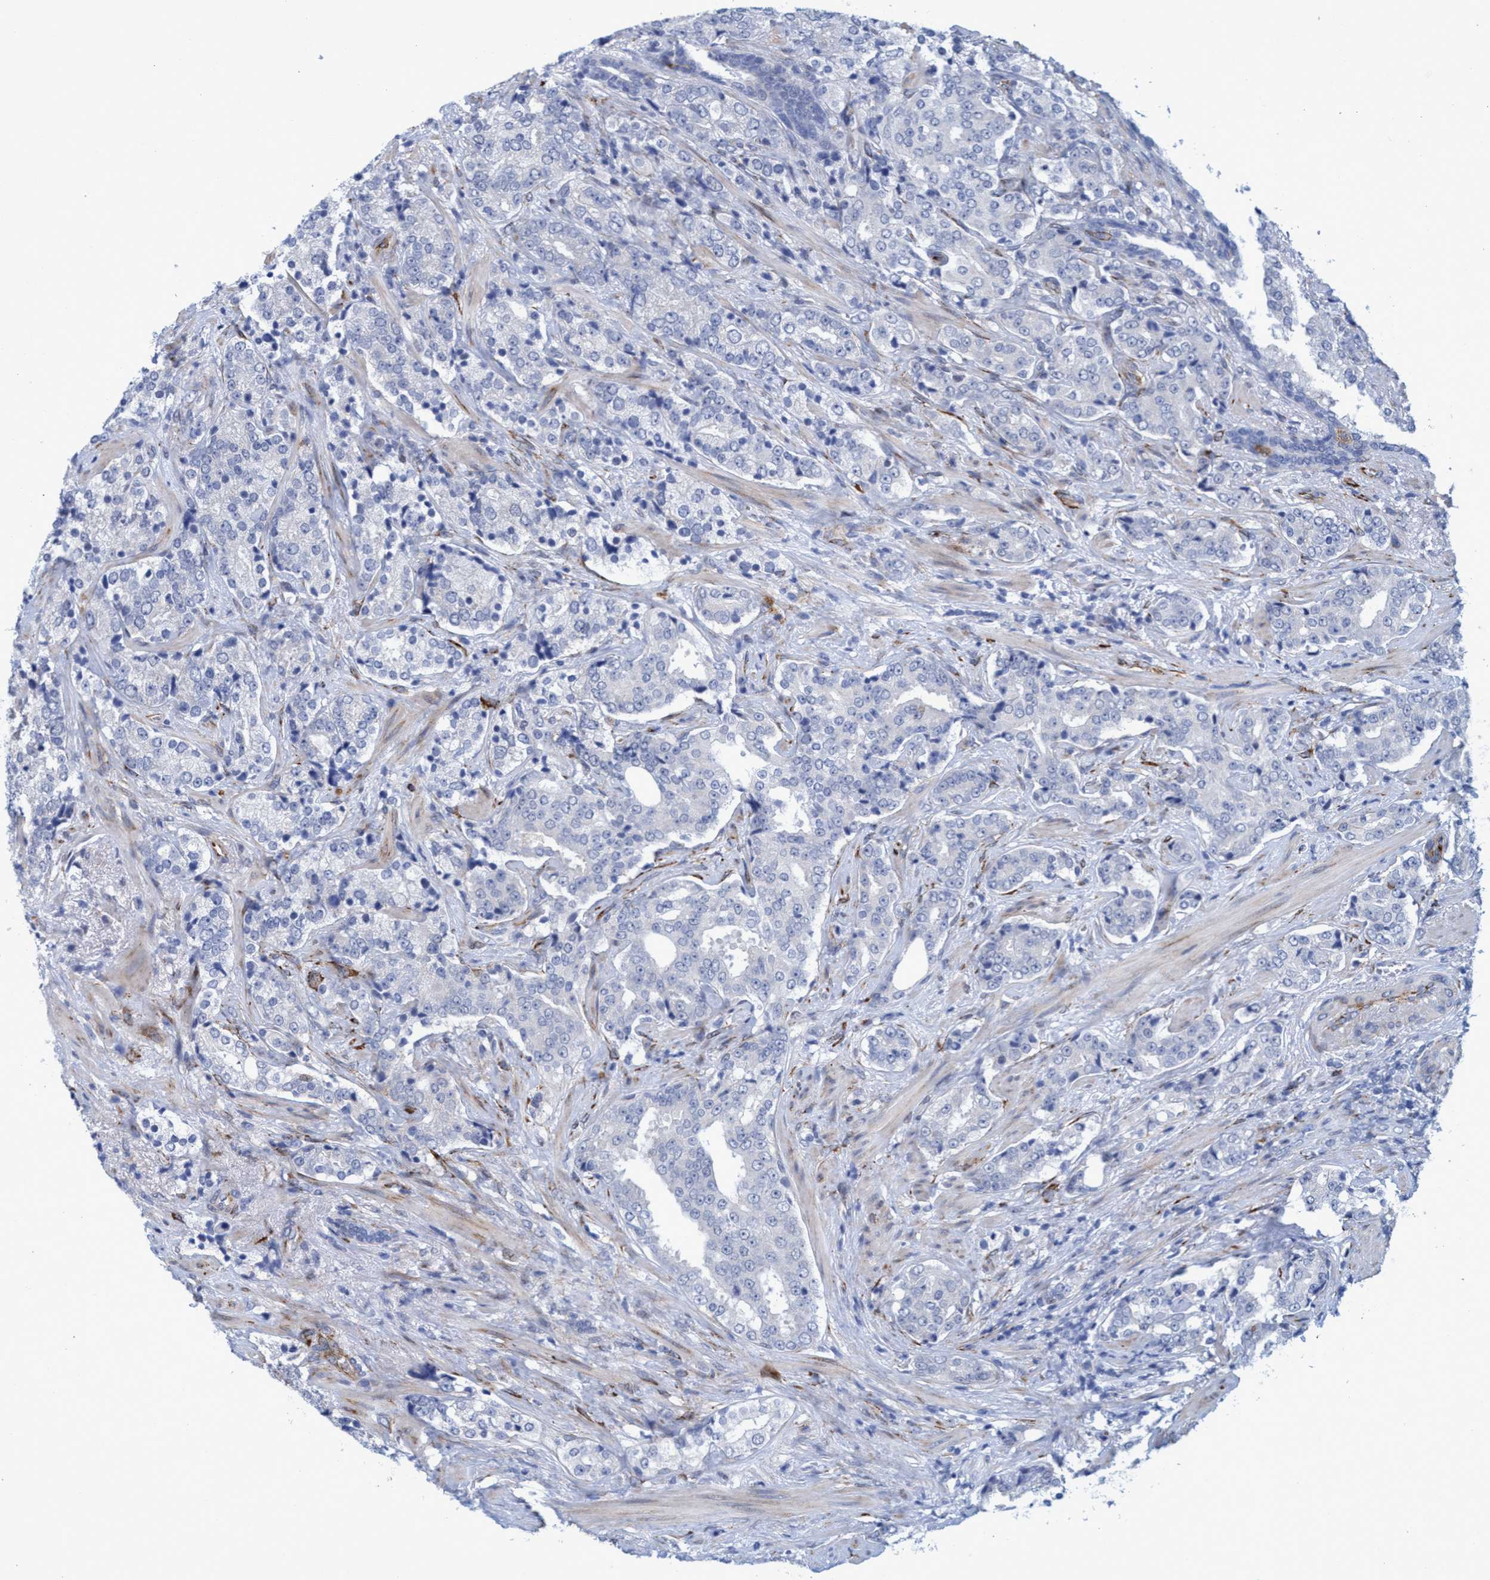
{"staining": {"intensity": "negative", "quantity": "none", "location": "none"}, "tissue": "prostate cancer", "cell_type": "Tumor cells", "image_type": "cancer", "snomed": [{"axis": "morphology", "description": "Adenocarcinoma, High grade"}, {"axis": "topography", "description": "Prostate"}], "caption": "This is a micrograph of immunohistochemistry (IHC) staining of adenocarcinoma (high-grade) (prostate), which shows no positivity in tumor cells.", "gene": "SLC43A2", "patient": {"sex": "male", "age": 71}}